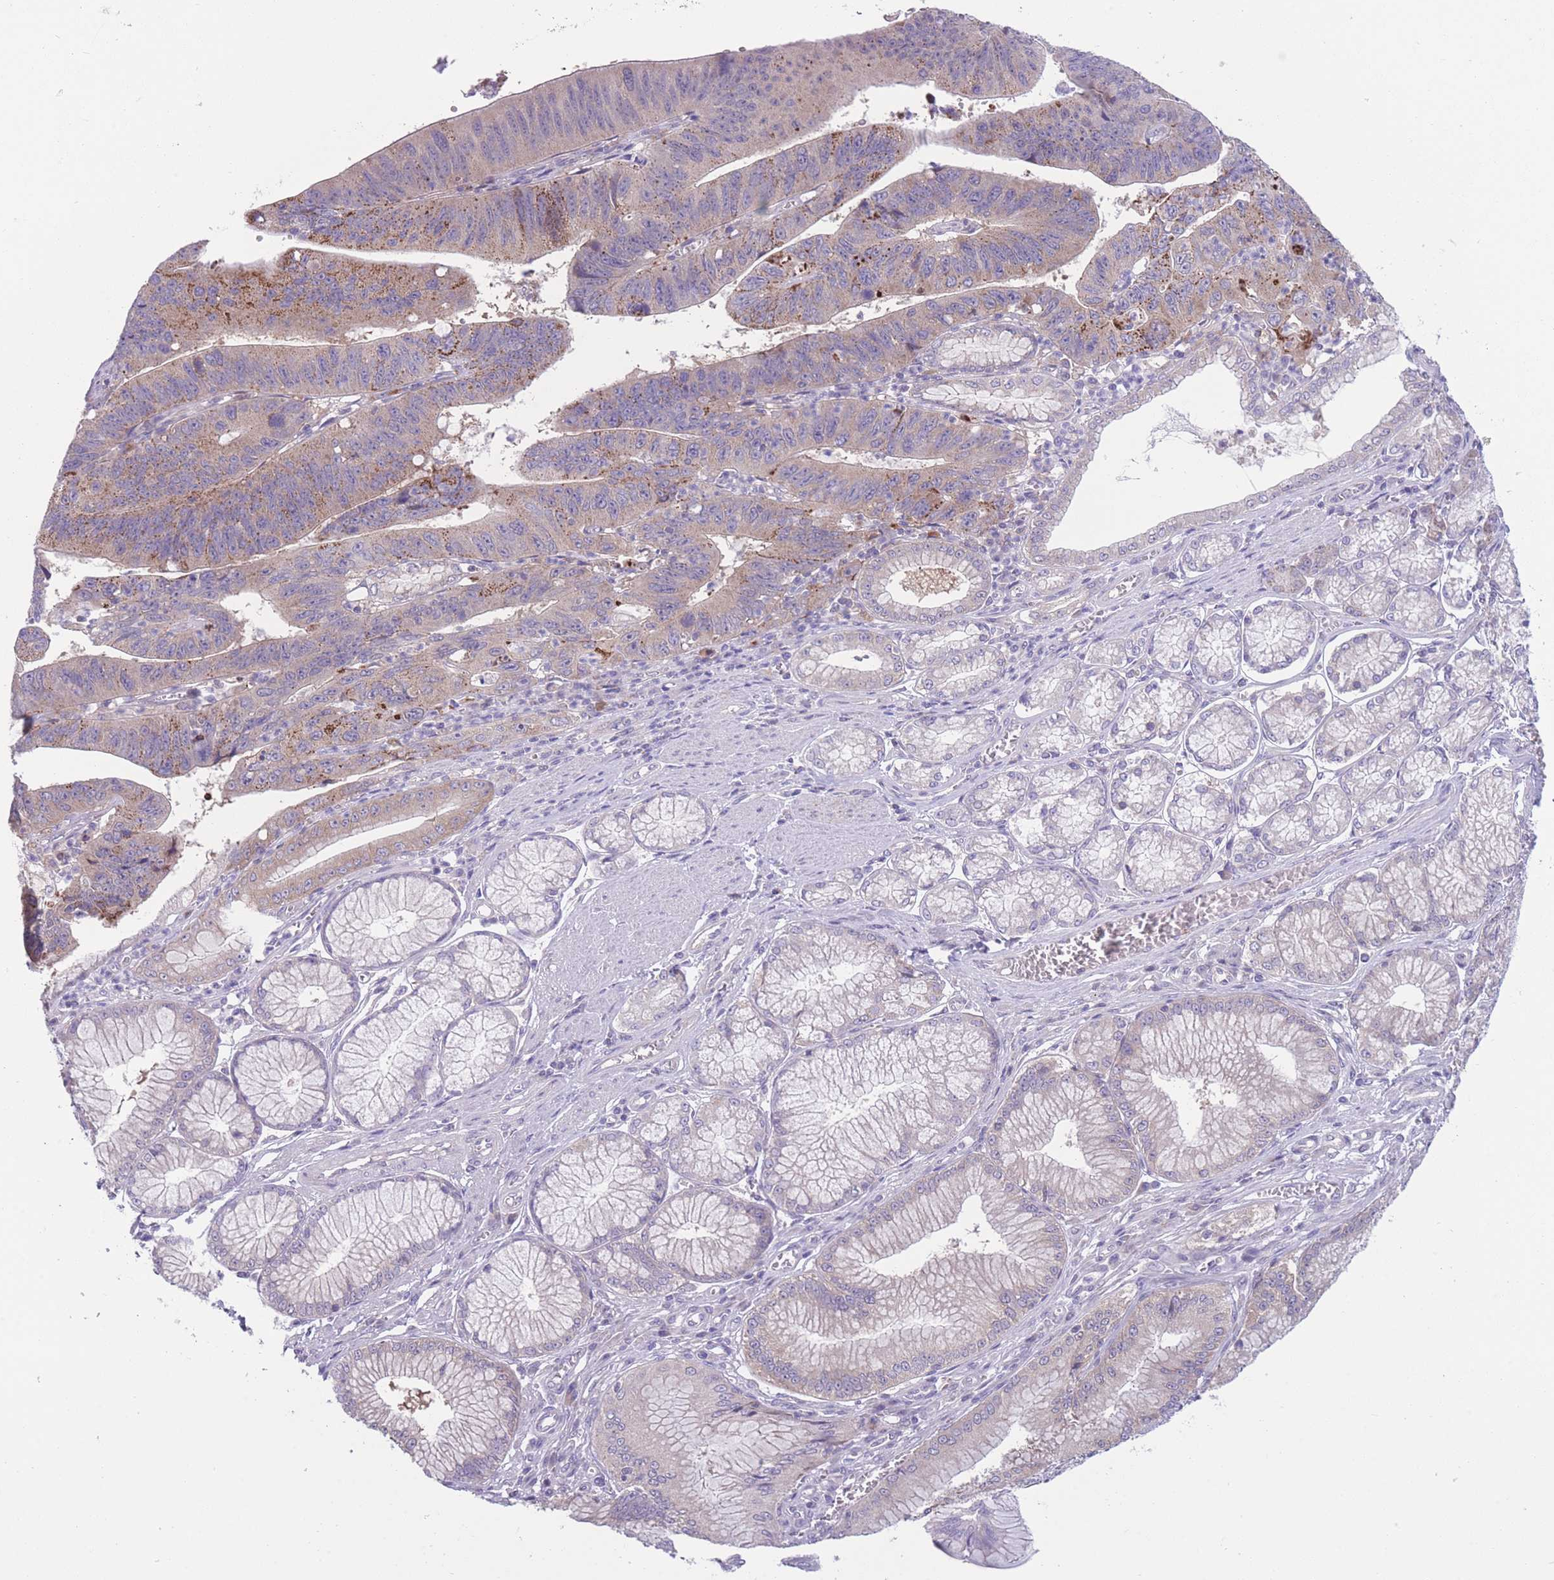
{"staining": {"intensity": "moderate", "quantity": "<25%", "location": "cytoplasmic/membranous"}, "tissue": "stomach cancer", "cell_type": "Tumor cells", "image_type": "cancer", "snomed": [{"axis": "morphology", "description": "Adenocarcinoma, NOS"}, {"axis": "topography", "description": "Stomach"}], "caption": "Immunohistochemistry (DAB (3,3'-diaminobenzidine)) staining of human stomach cancer reveals moderate cytoplasmic/membranous protein expression in about <25% of tumor cells.", "gene": "CCT6B", "patient": {"sex": "male", "age": 59}}